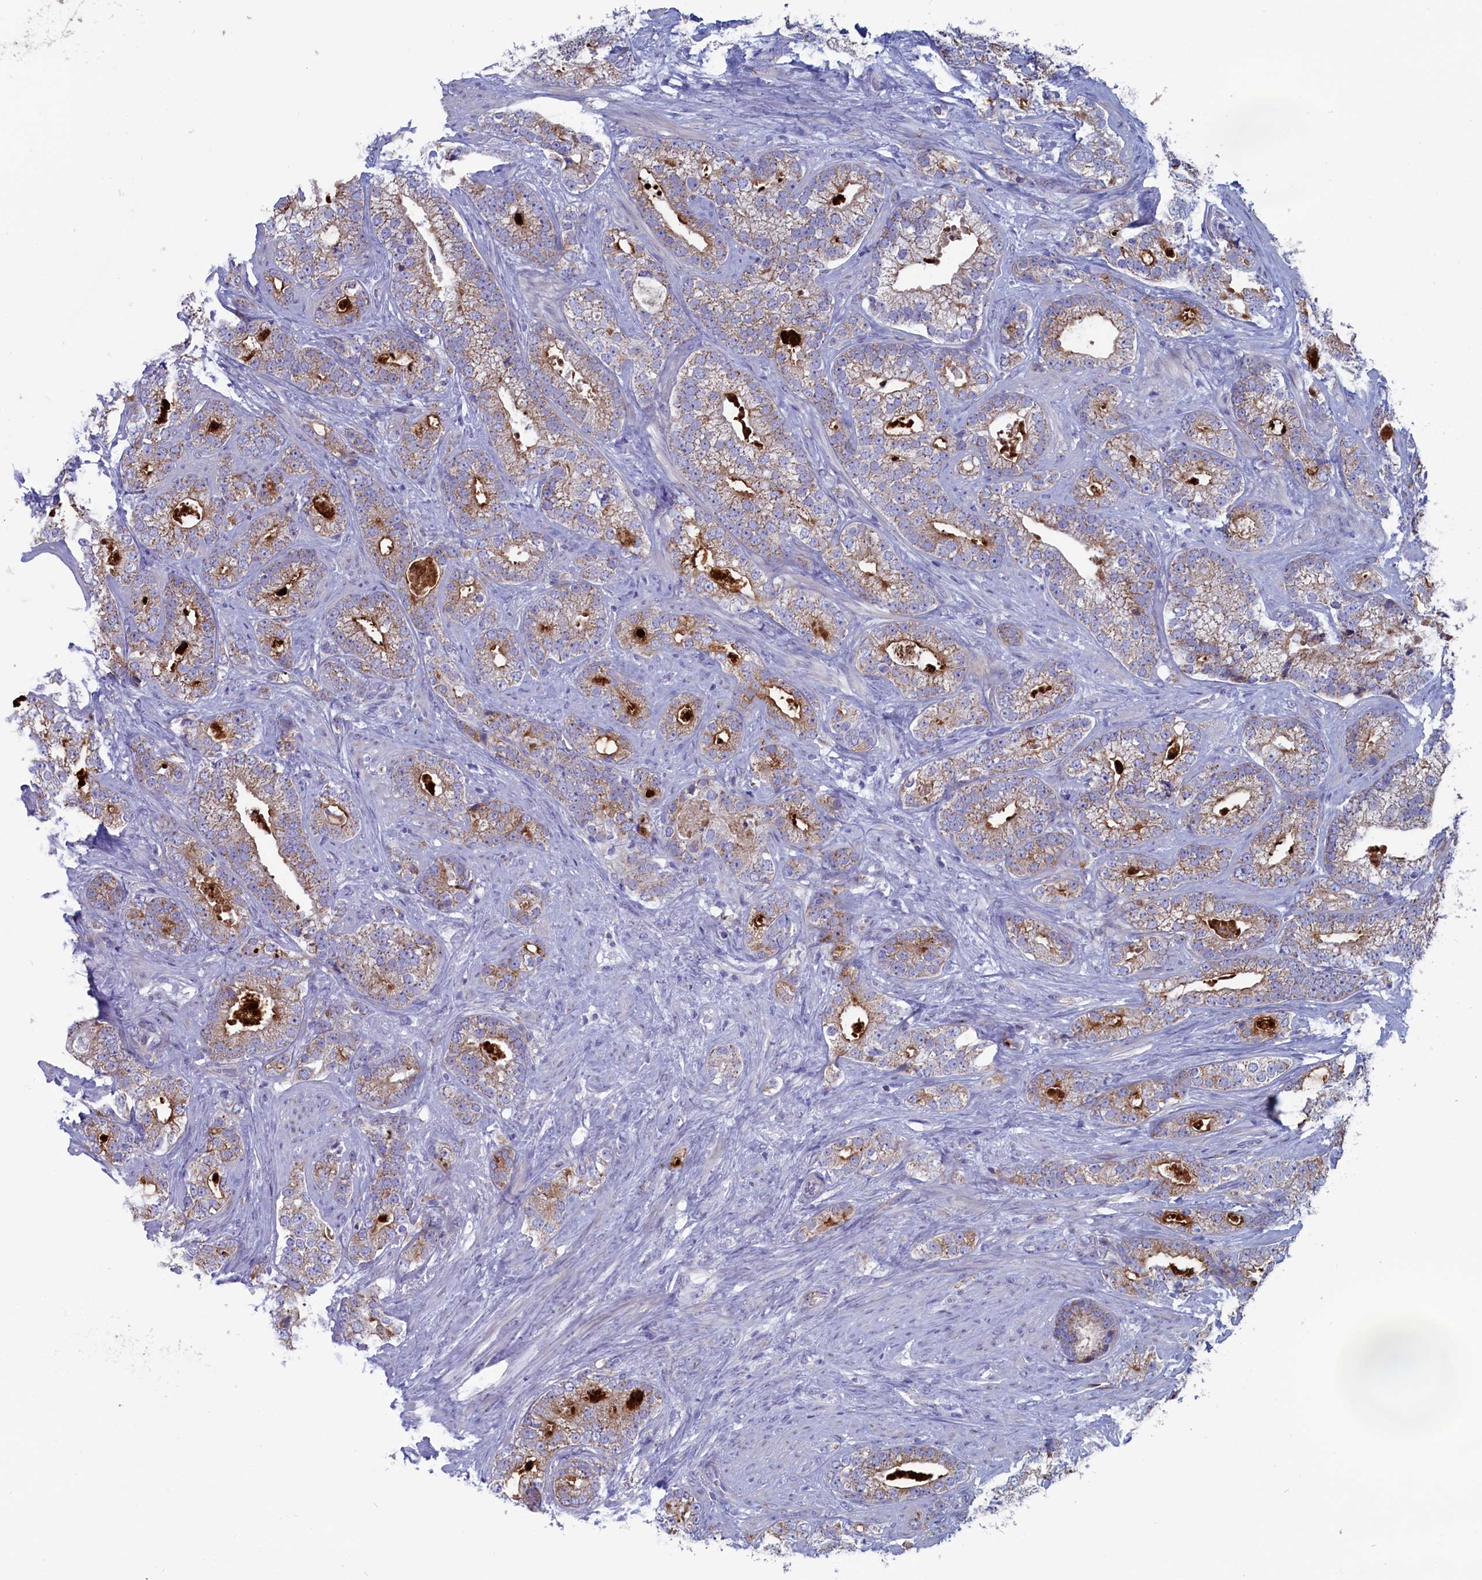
{"staining": {"intensity": "strong", "quantity": "25%-75%", "location": "cytoplasmic/membranous"}, "tissue": "prostate cancer", "cell_type": "Tumor cells", "image_type": "cancer", "snomed": [{"axis": "morphology", "description": "Adenocarcinoma, High grade"}, {"axis": "topography", "description": "Prostate and seminal vesicle, NOS"}], "caption": "Strong cytoplasmic/membranous positivity is seen in approximately 25%-75% of tumor cells in prostate cancer (high-grade adenocarcinoma).", "gene": "NIBAN3", "patient": {"sex": "male", "age": 67}}